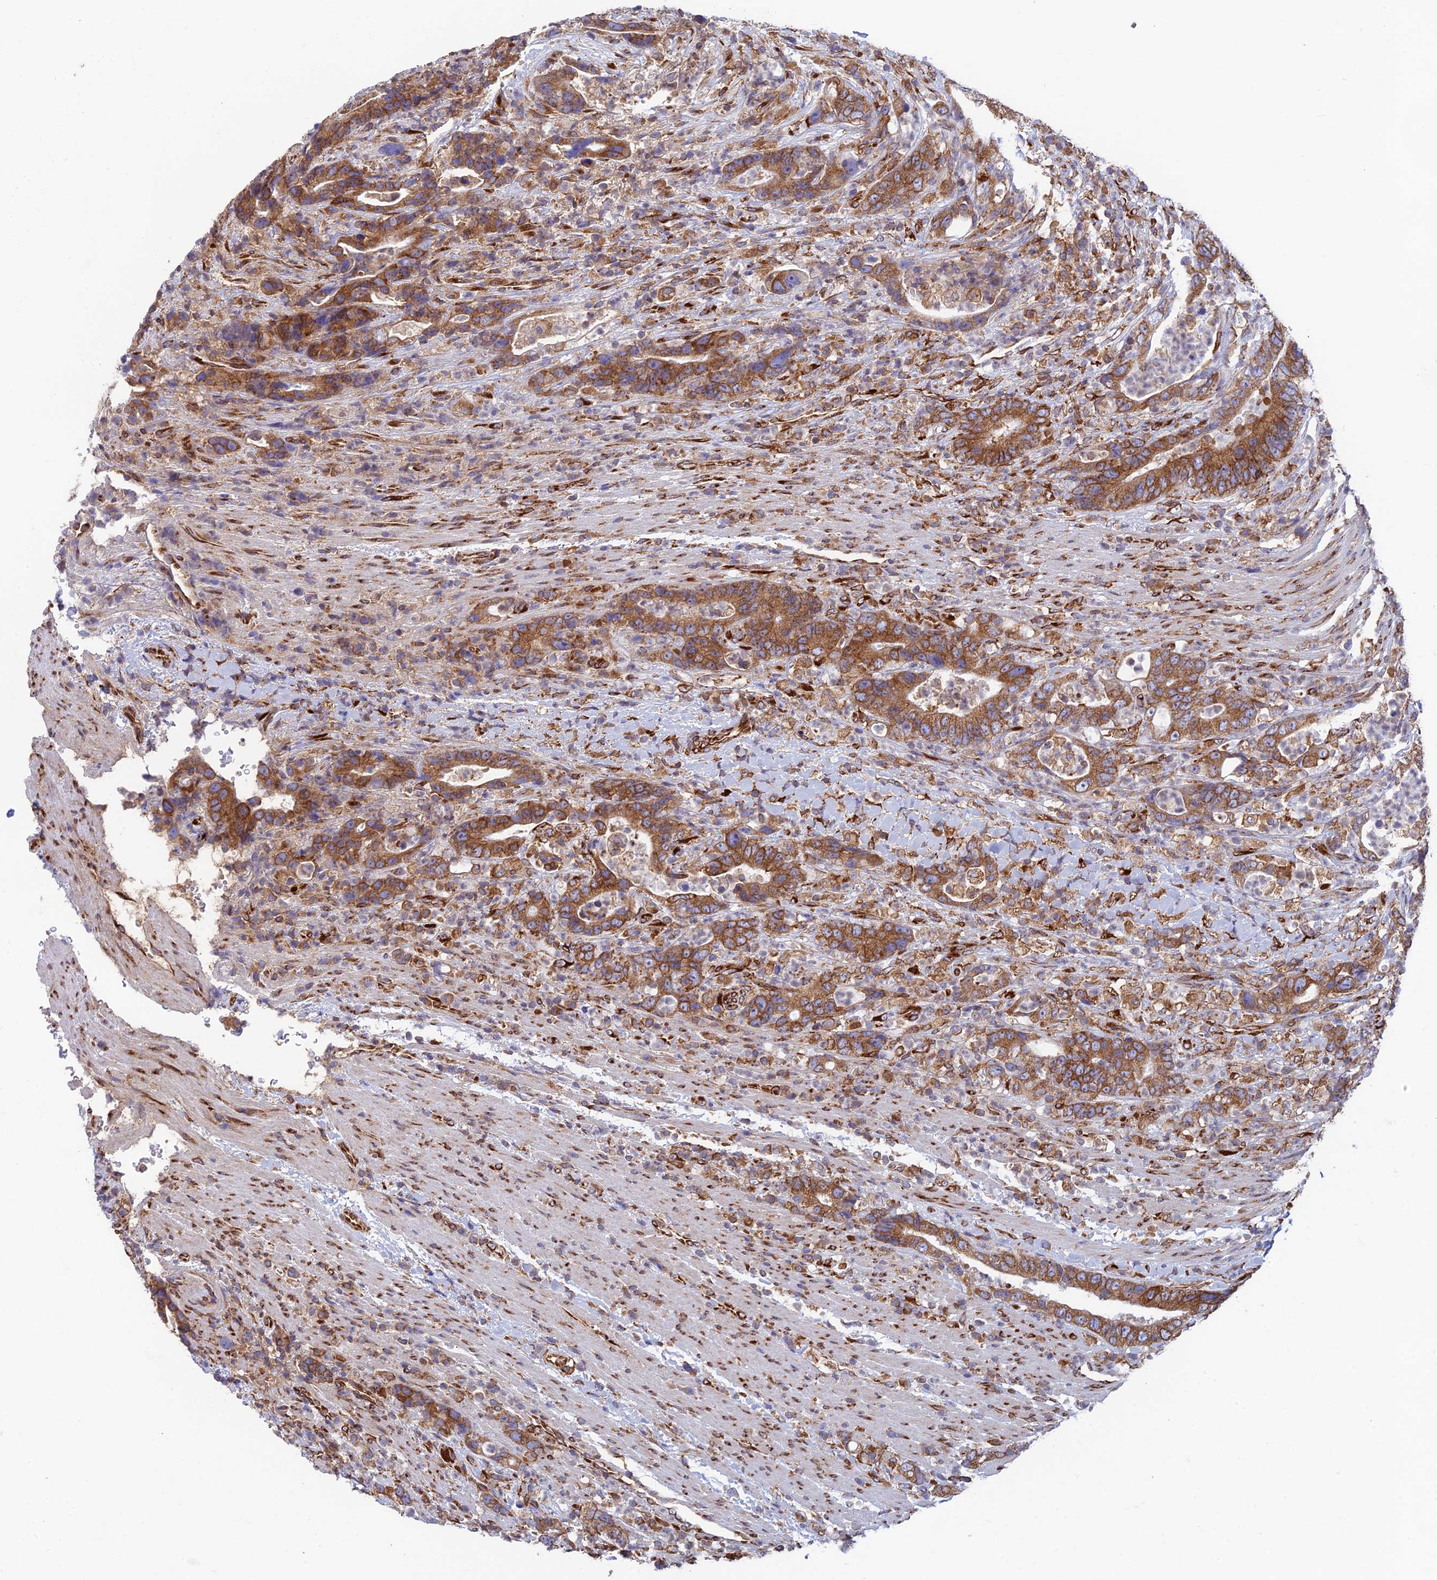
{"staining": {"intensity": "moderate", "quantity": ">75%", "location": "cytoplasmic/membranous"}, "tissue": "colorectal cancer", "cell_type": "Tumor cells", "image_type": "cancer", "snomed": [{"axis": "morphology", "description": "Adenocarcinoma, NOS"}, {"axis": "topography", "description": "Colon"}], "caption": "An image of human adenocarcinoma (colorectal) stained for a protein reveals moderate cytoplasmic/membranous brown staining in tumor cells.", "gene": "CCDC69", "patient": {"sex": "female", "age": 75}}